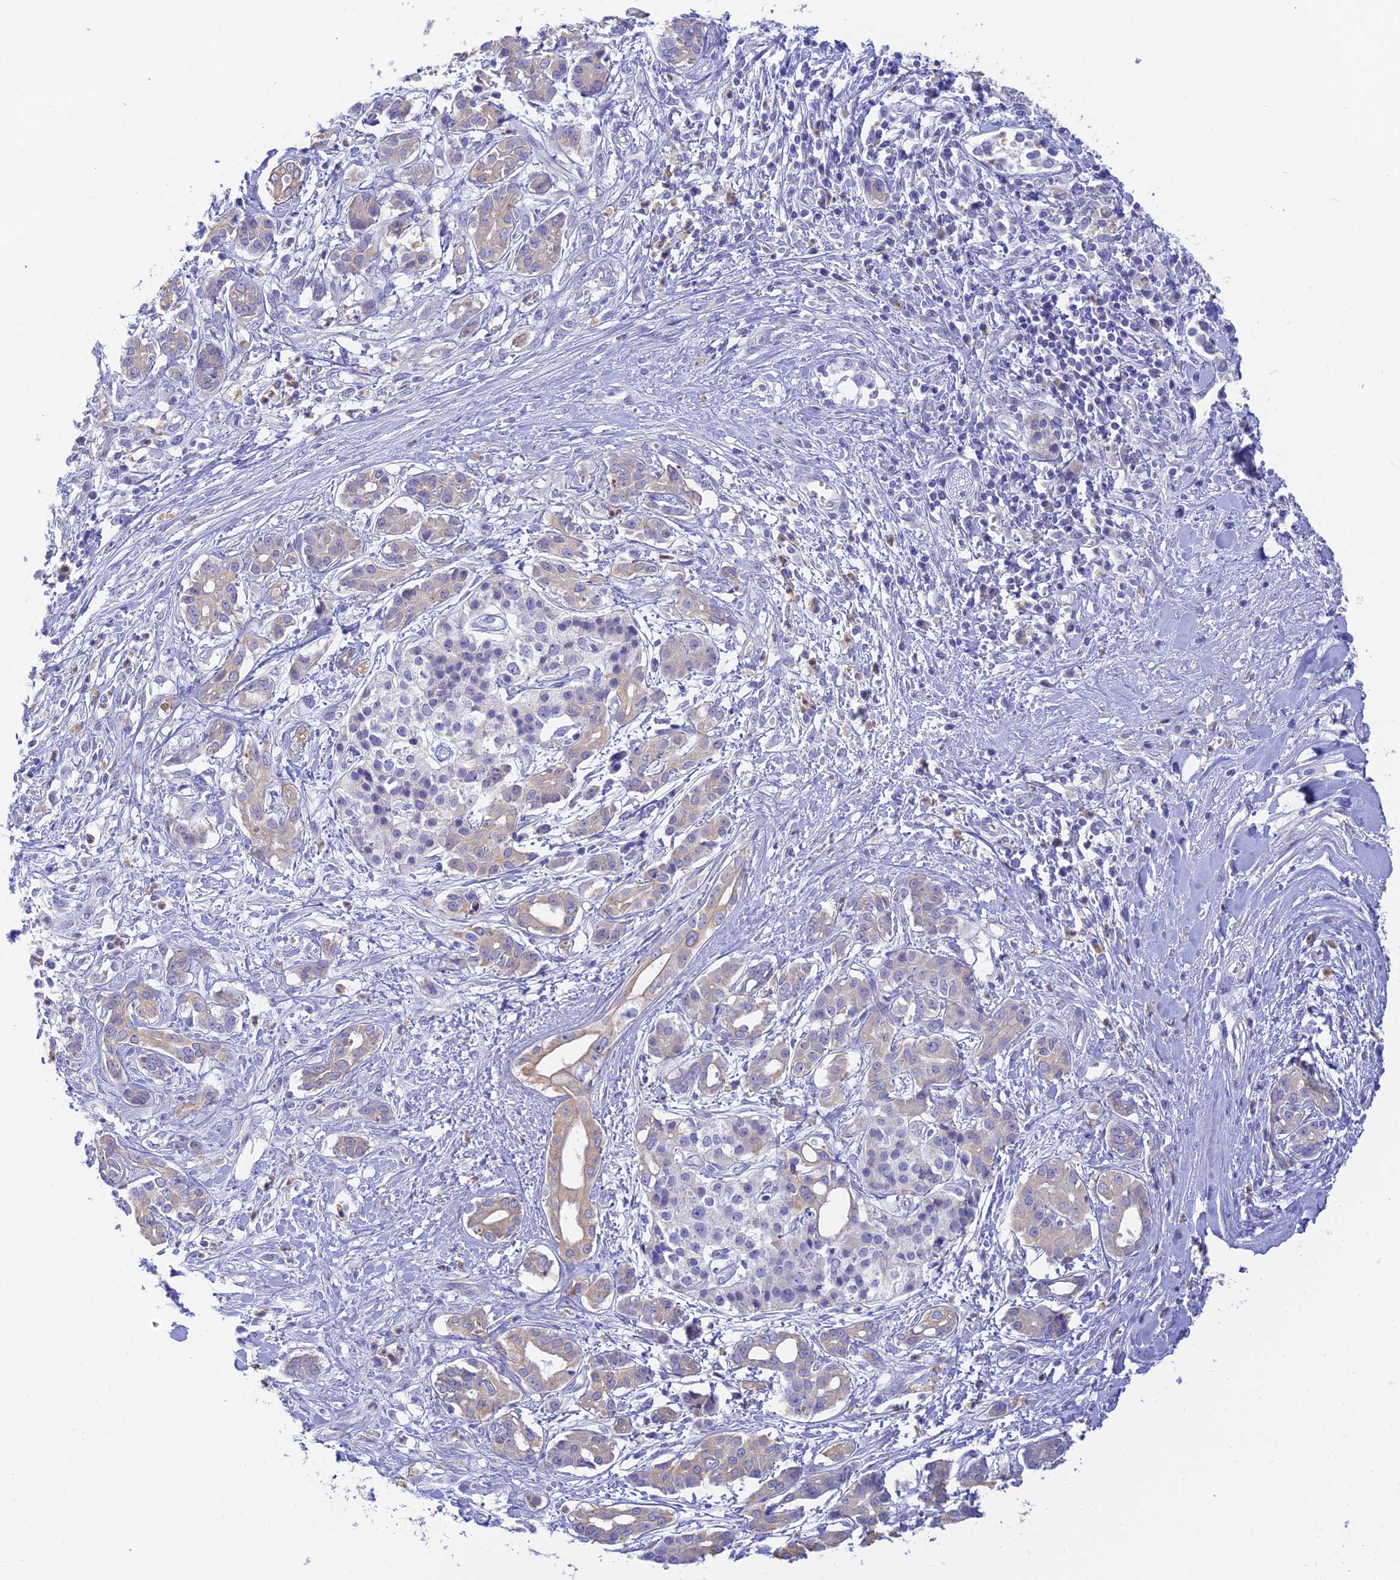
{"staining": {"intensity": "weak", "quantity": "25%-75%", "location": "cytoplasmic/membranous"}, "tissue": "pancreatic cancer", "cell_type": "Tumor cells", "image_type": "cancer", "snomed": [{"axis": "morphology", "description": "Adenocarcinoma, NOS"}, {"axis": "topography", "description": "Pancreas"}], "caption": "Weak cytoplasmic/membranous staining for a protein is appreciated in approximately 25%-75% of tumor cells of adenocarcinoma (pancreatic) using immunohistochemistry (IHC).", "gene": "INTS13", "patient": {"sex": "female", "age": 56}}